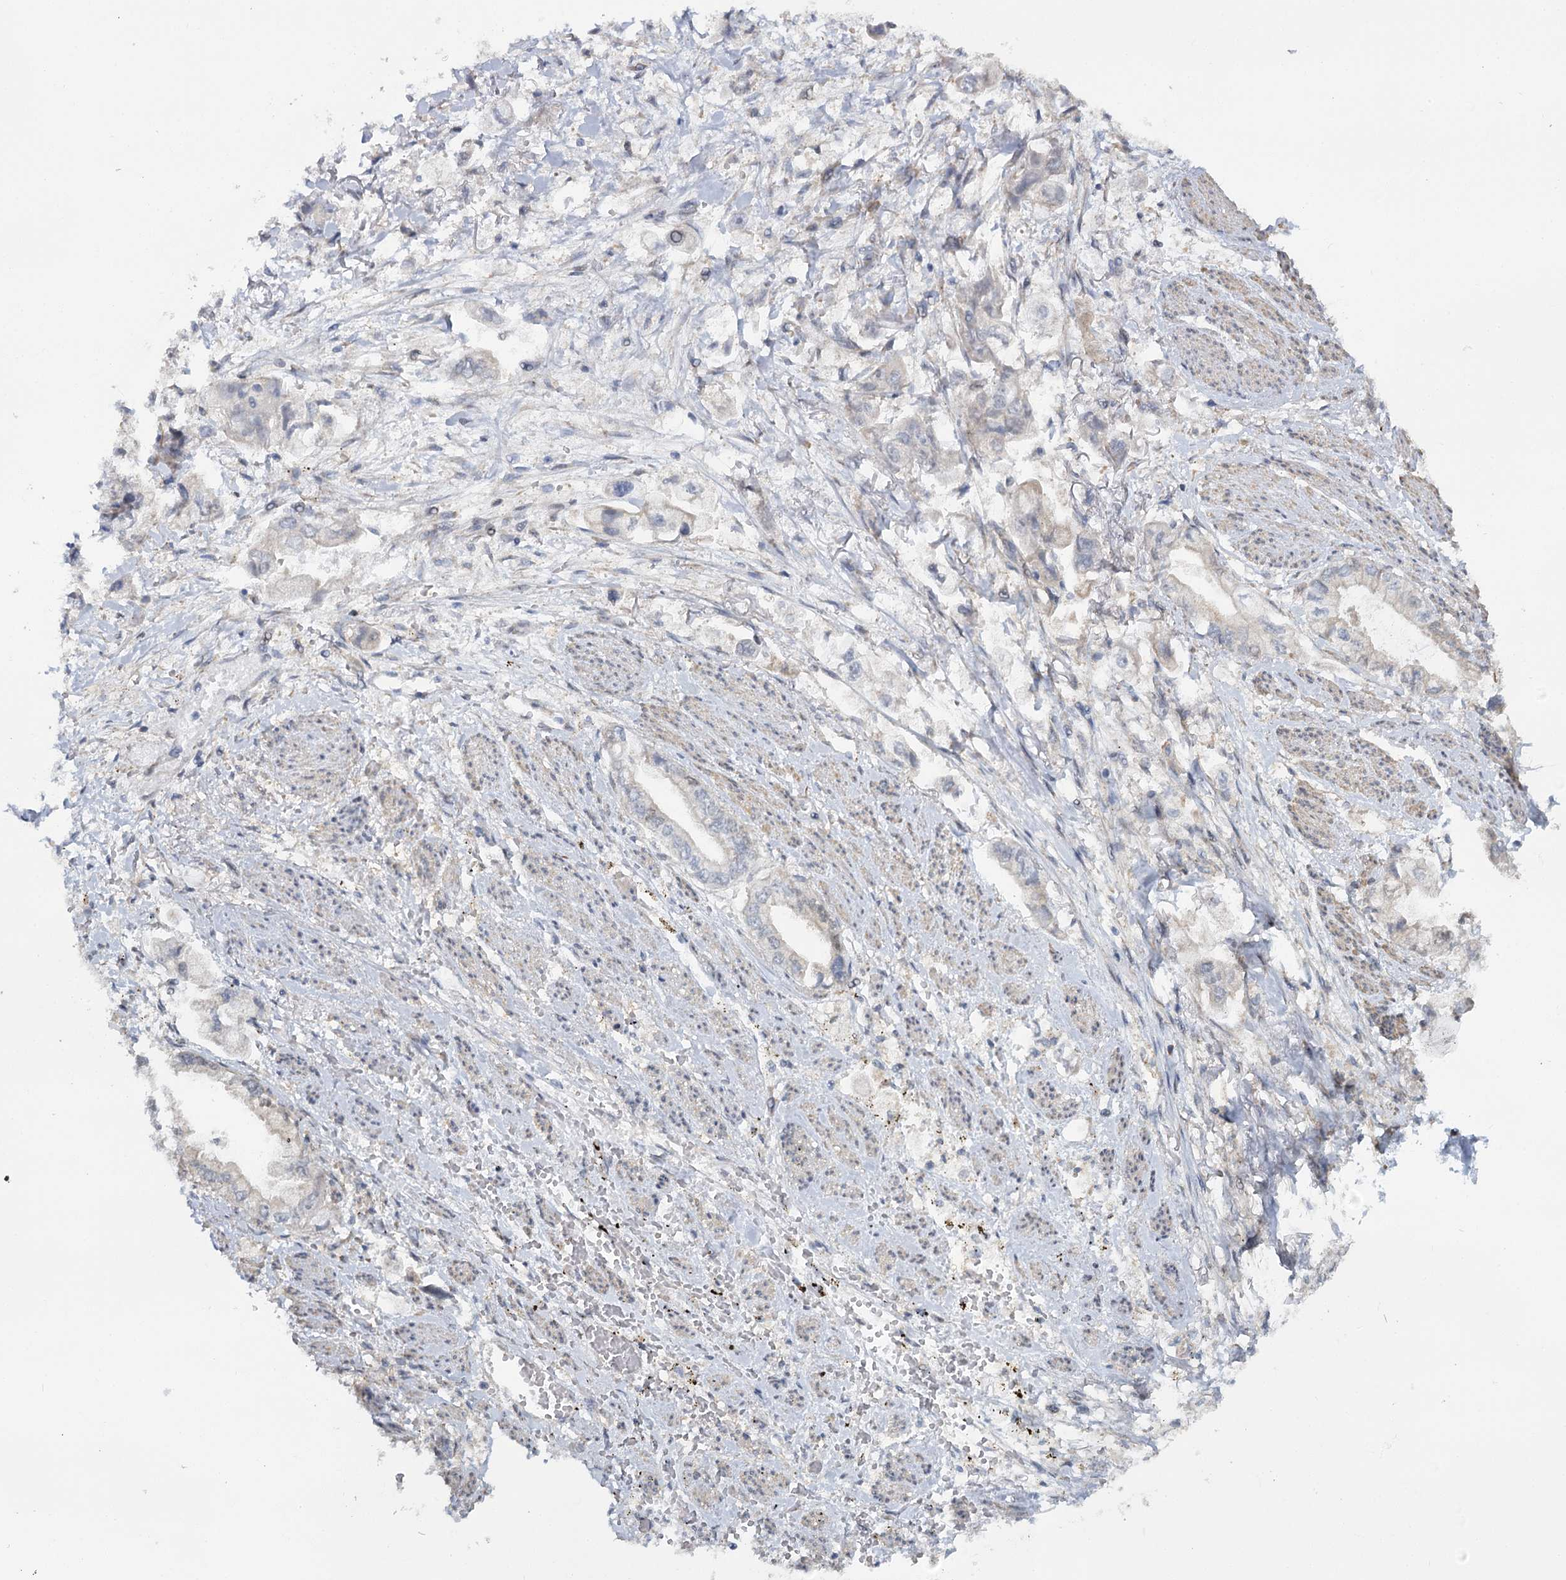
{"staining": {"intensity": "negative", "quantity": "none", "location": "none"}, "tissue": "stomach cancer", "cell_type": "Tumor cells", "image_type": "cancer", "snomed": [{"axis": "morphology", "description": "Adenocarcinoma, NOS"}, {"axis": "topography", "description": "Stomach"}], "caption": "Histopathology image shows no significant protein staining in tumor cells of stomach cancer (adenocarcinoma).", "gene": "TBC1D9B", "patient": {"sex": "male", "age": 62}}